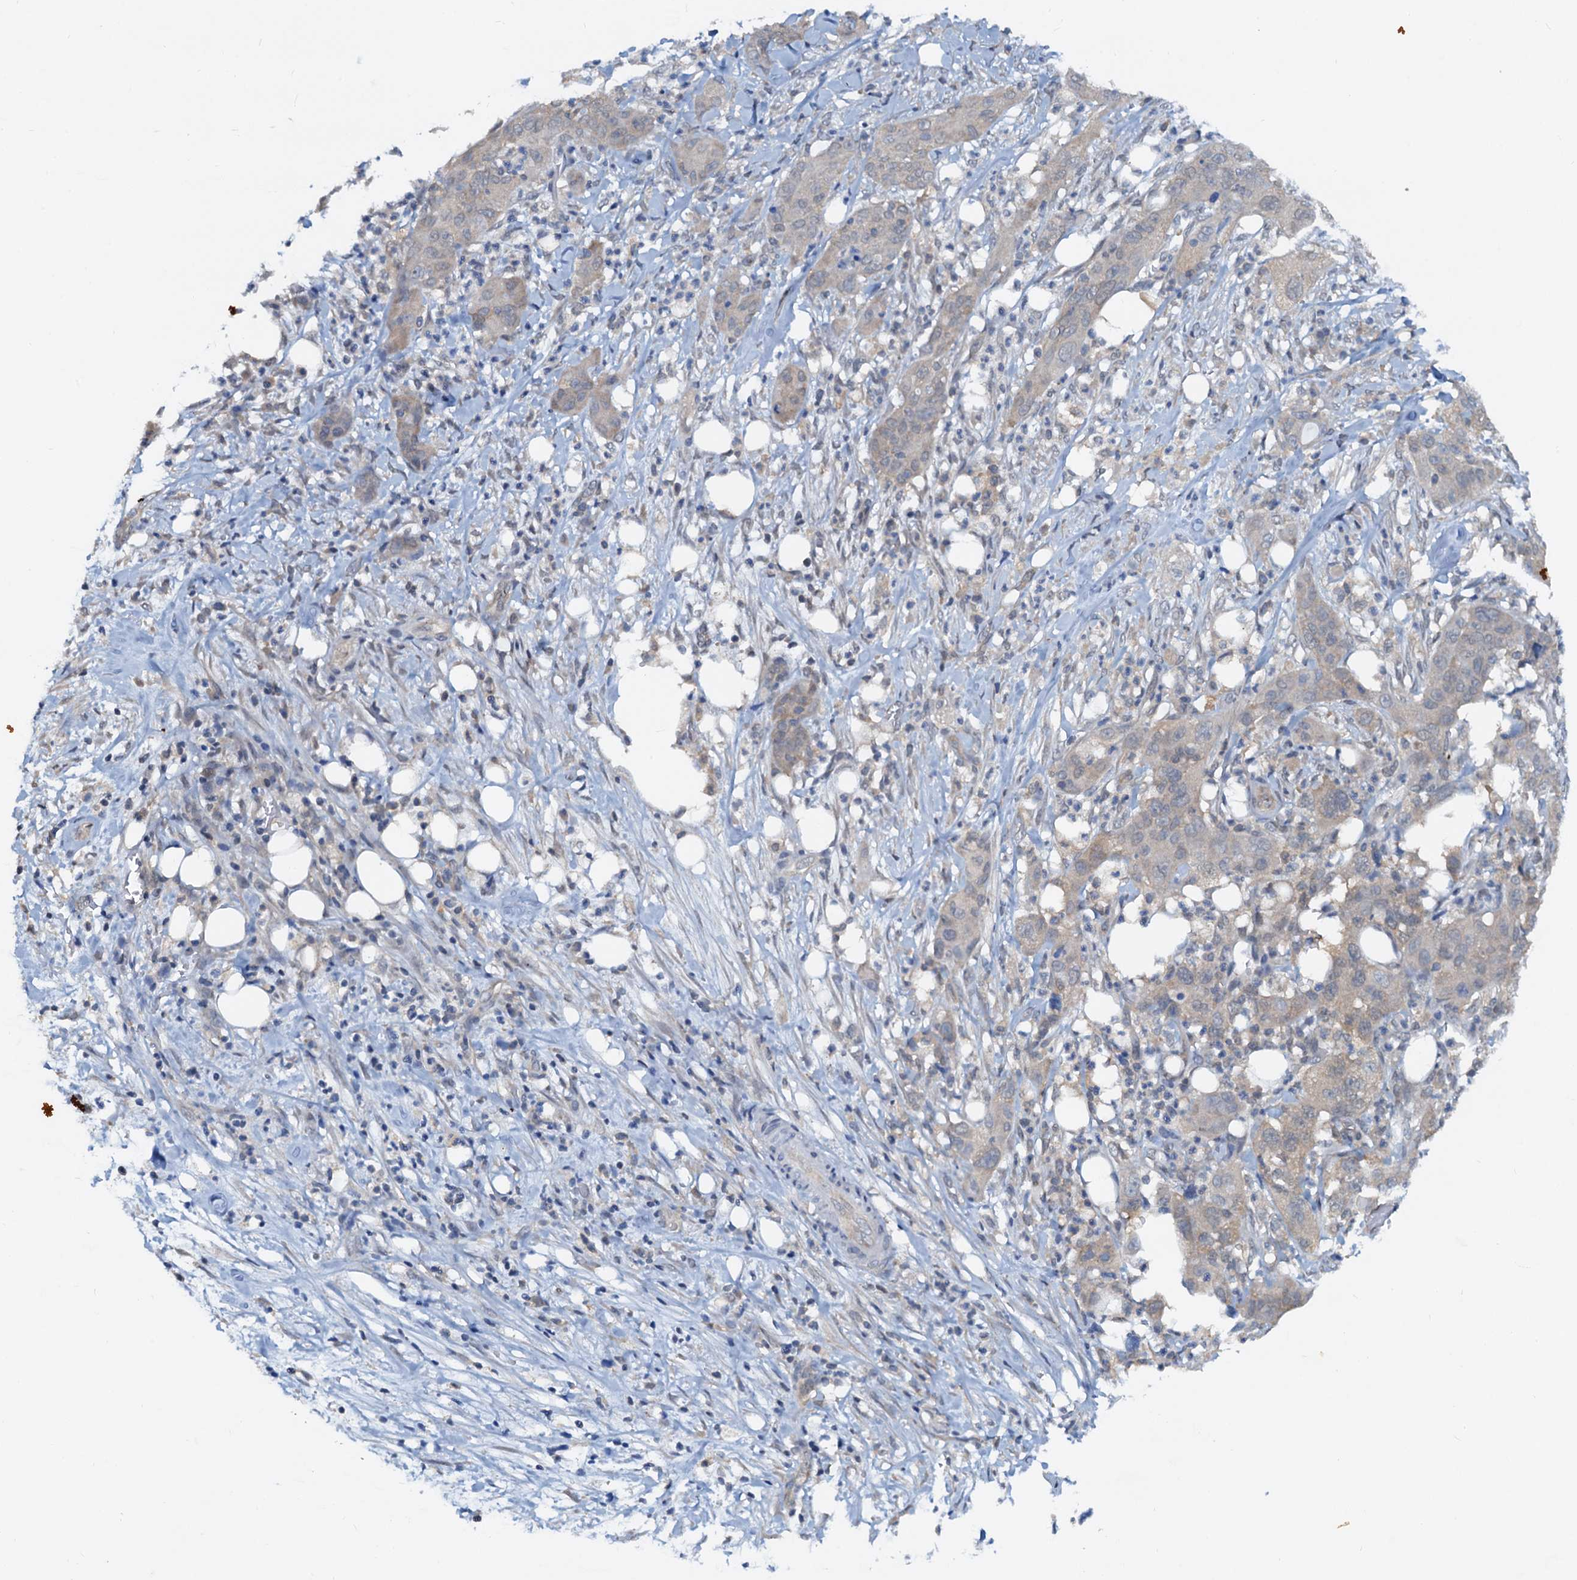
{"staining": {"intensity": "negative", "quantity": "none", "location": "none"}, "tissue": "pancreatic cancer", "cell_type": "Tumor cells", "image_type": "cancer", "snomed": [{"axis": "morphology", "description": "Adenocarcinoma, NOS"}, {"axis": "topography", "description": "Pancreas"}], "caption": "Immunohistochemistry image of neoplastic tissue: human pancreatic cancer (adenocarcinoma) stained with DAB (3,3'-diaminobenzidine) shows no significant protein staining in tumor cells.", "gene": "PTGES3", "patient": {"sex": "female", "age": 78}}